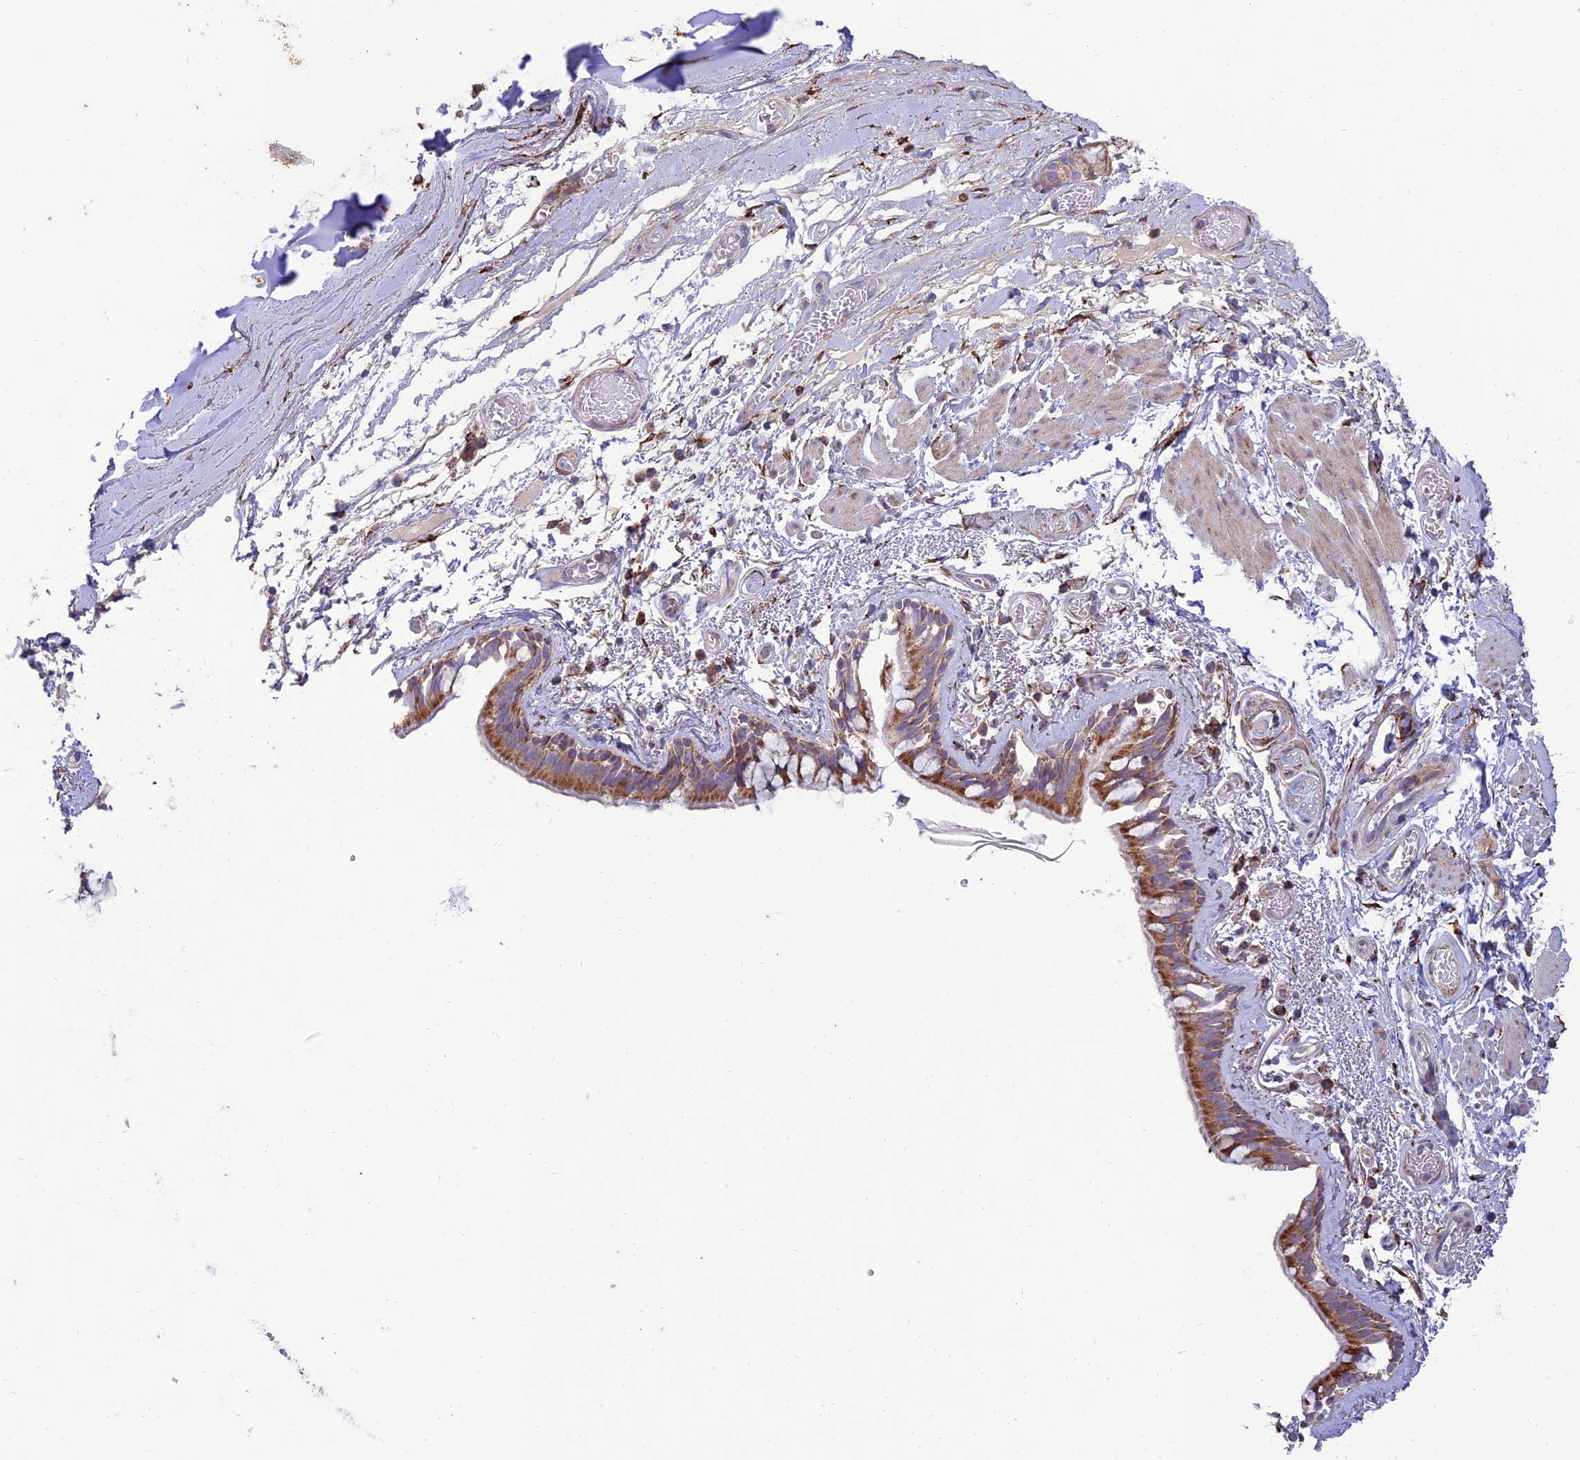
{"staining": {"intensity": "moderate", "quantity": ">75%", "location": "cytoplasmic/membranous"}, "tissue": "bronchus", "cell_type": "Respiratory epithelial cells", "image_type": "normal", "snomed": [{"axis": "morphology", "description": "Normal tissue, NOS"}, {"axis": "topography", "description": "Cartilage tissue"}], "caption": "About >75% of respiratory epithelial cells in benign bronchus demonstrate moderate cytoplasmic/membranous protein positivity as visualized by brown immunohistochemical staining.", "gene": "RCN3", "patient": {"sex": "male", "age": 63}}